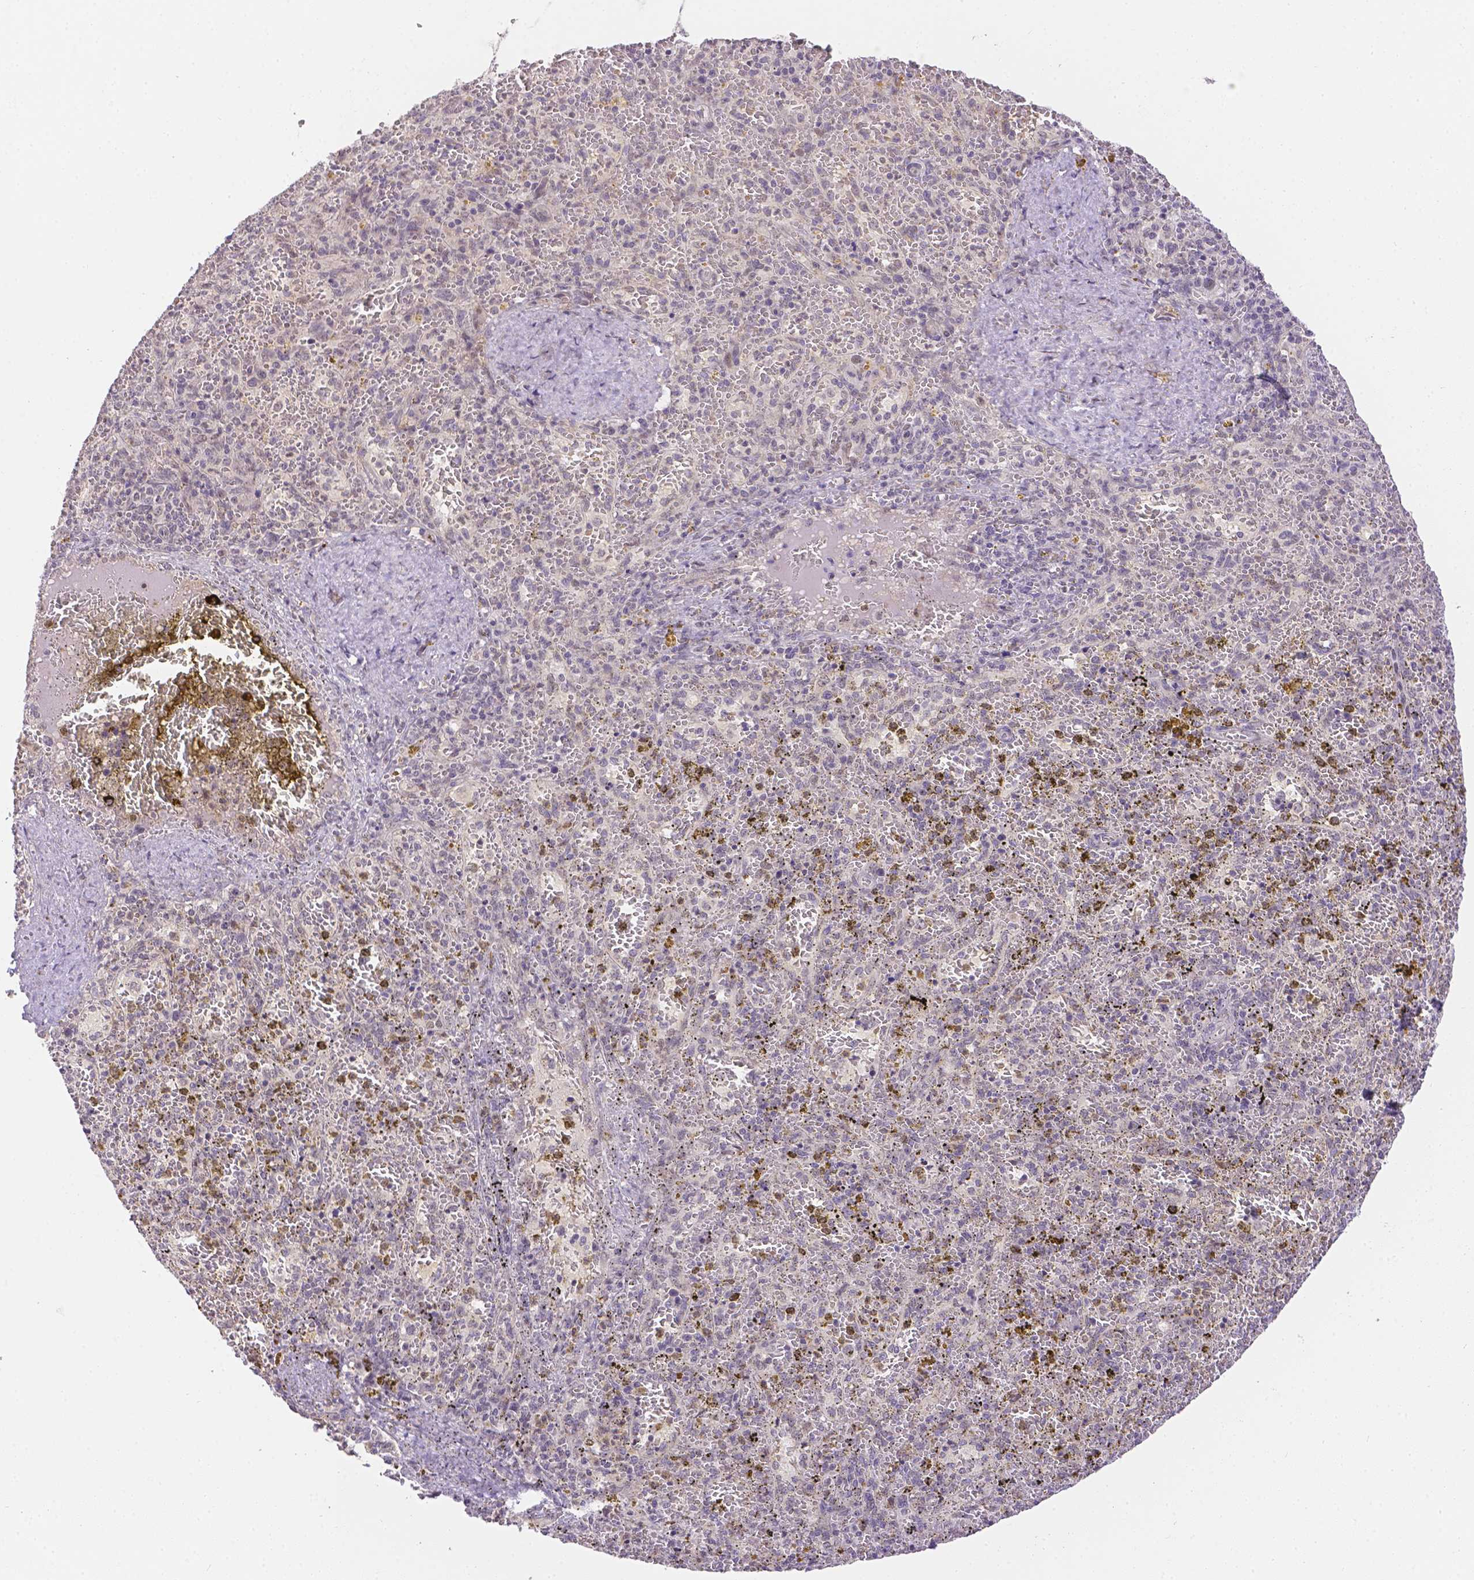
{"staining": {"intensity": "negative", "quantity": "none", "location": "none"}, "tissue": "spleen", "cell_type": "Cells in red pulp", "image_type": "normal", "snomed": [{"axis": "morphology", "description": "Normal tissue, NOS"}, {"axis": "topography", "description": "Spleen"}], "caption": "Human spleen stained for a protein using immunohistochemistry displays no staining in cells in red pulp.", "gene": "ZNF280B", "patient": {"sex": "female", "age": 50}}